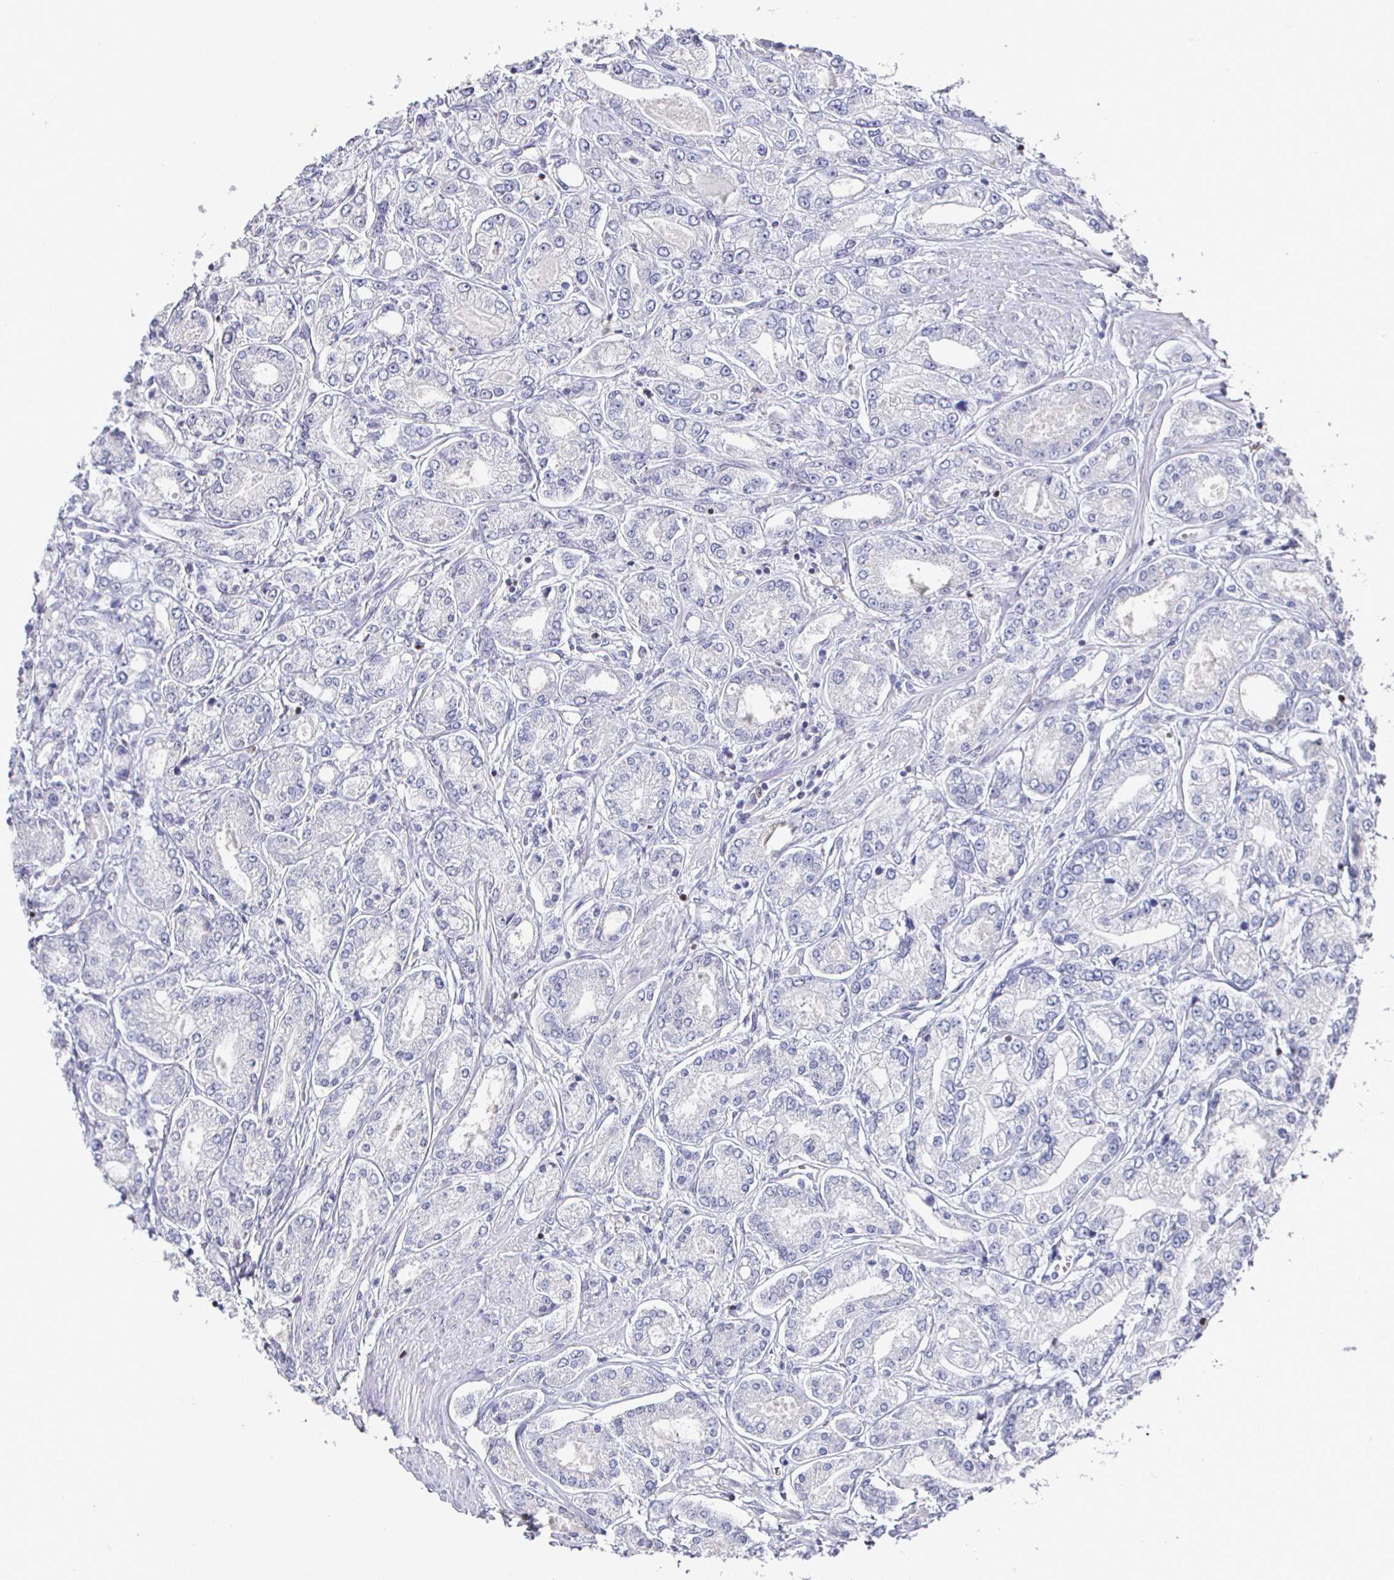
{"staining": {"intensity": "negative", "quantity": "none", "location": "none"}, "tissue": "prostate cancer", "cell_type": "Tumor cells", "image_type": "cancer", "snomed": [{"axis": "morphology", "description": "Adenocarcinoma, High grade"}, {"axis": "topography", "description": "Prostate"}], "caption": "This micrograph is of prostate adenocarcinoma (high-grade) stained with immunohistochemistry (IHC) to label a protein in brown with the nuclei are counter-stained blue. There is no staining in tumor cells.", "gene": "RUNX2", "patient": {"sex": "male", "age": 66}}